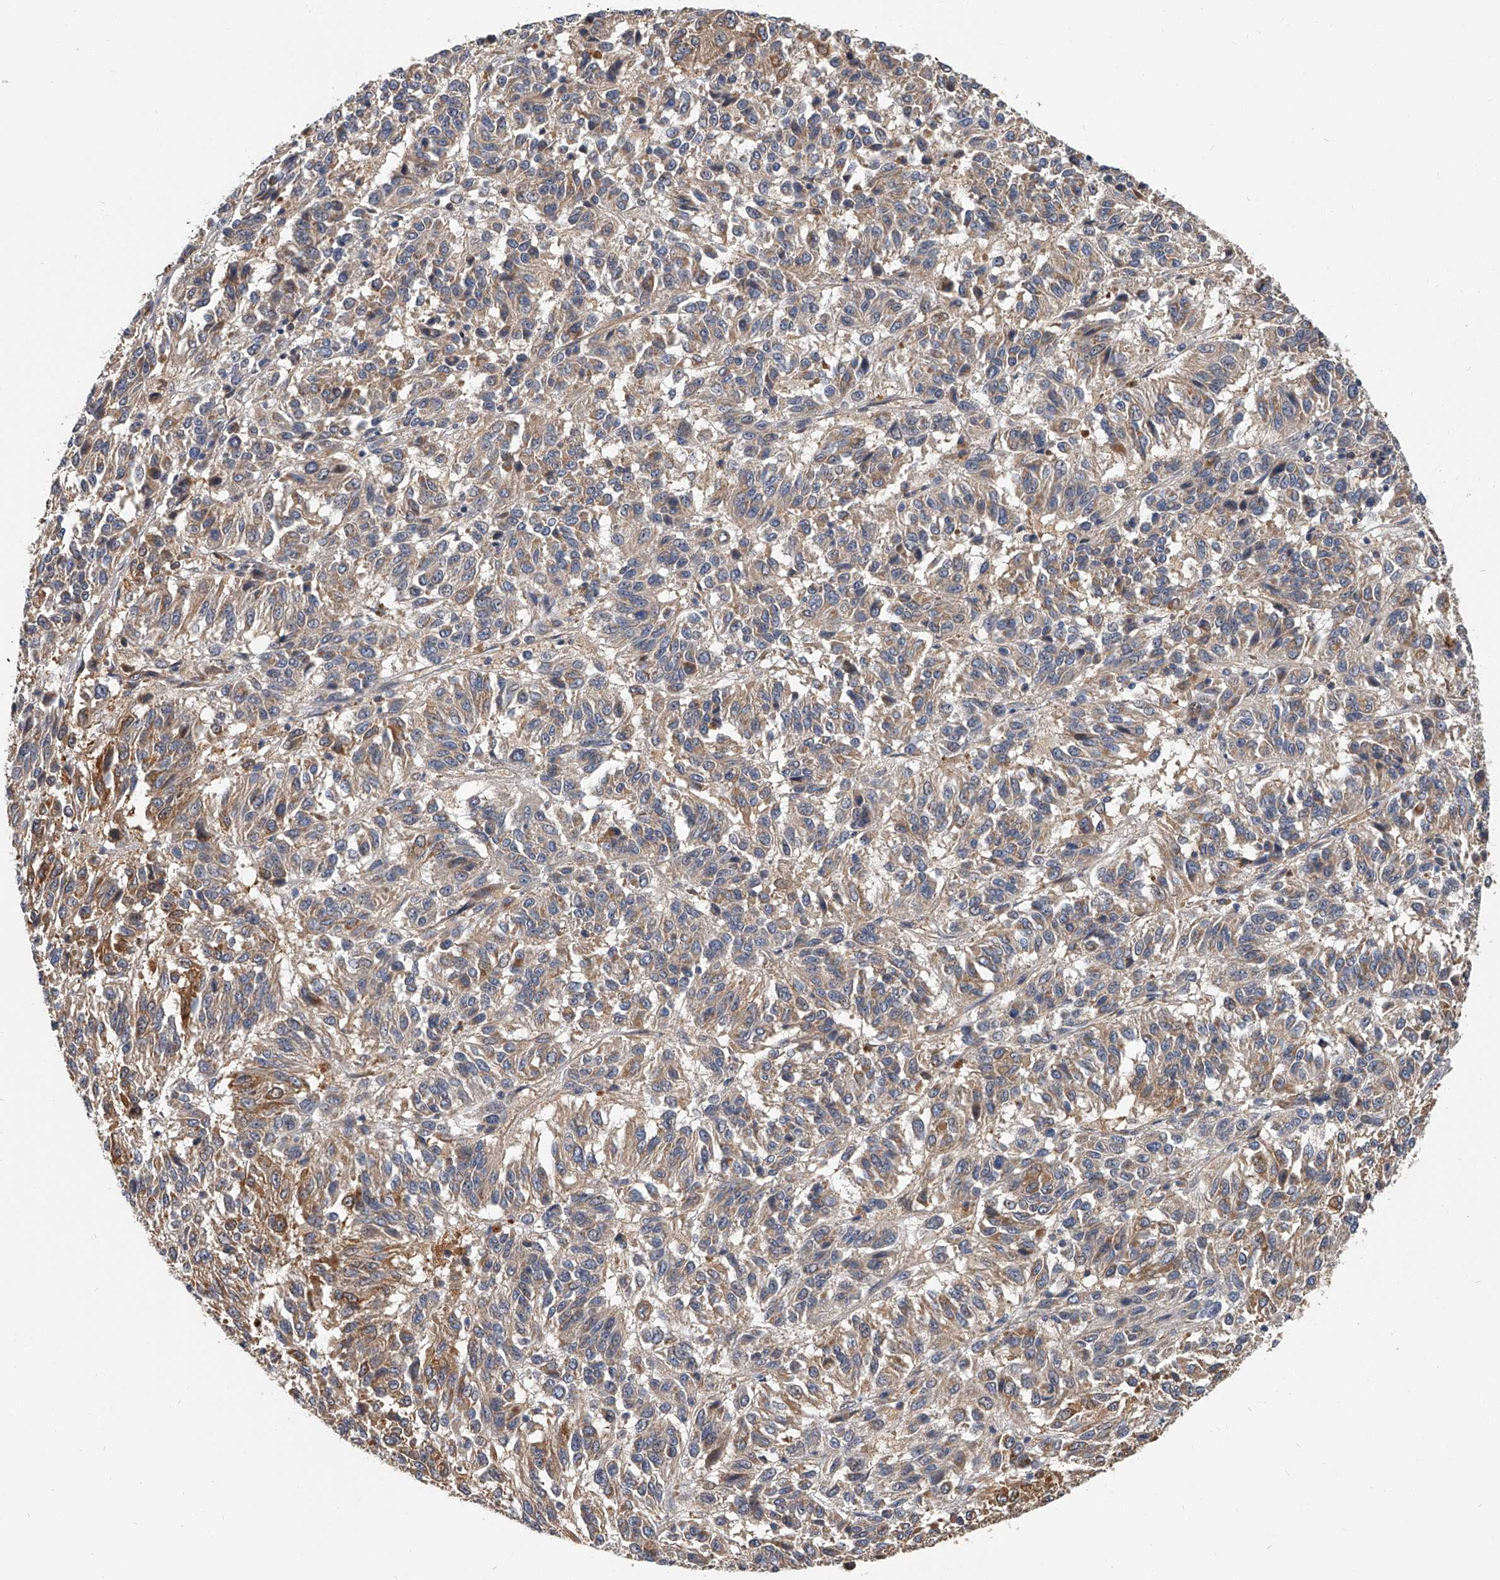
{"staining": {"intensity": "weak", "quantity": "25%-75%", "location": "cytoplasmic/membranous"}, "tissue": "melanoma", "cell_type": "Tumor cells", "image_type": "cancer", "snomed": [{"axis": "morphology", "description": "Malignant melanoma, Metastatic site"}, {"axis": "topography", "description": "Lung"}], "caption": "Immunohistochemistry (IHC) micrograph of human malignant melanoma (metastatic site) stained for a protein (brown), which displays low levels of weak cytoplasmic/membranous positivity in about 25%-75% of tumor cells.", "gene": "CD200", "patient": {"sex": "male", "age": 64}}